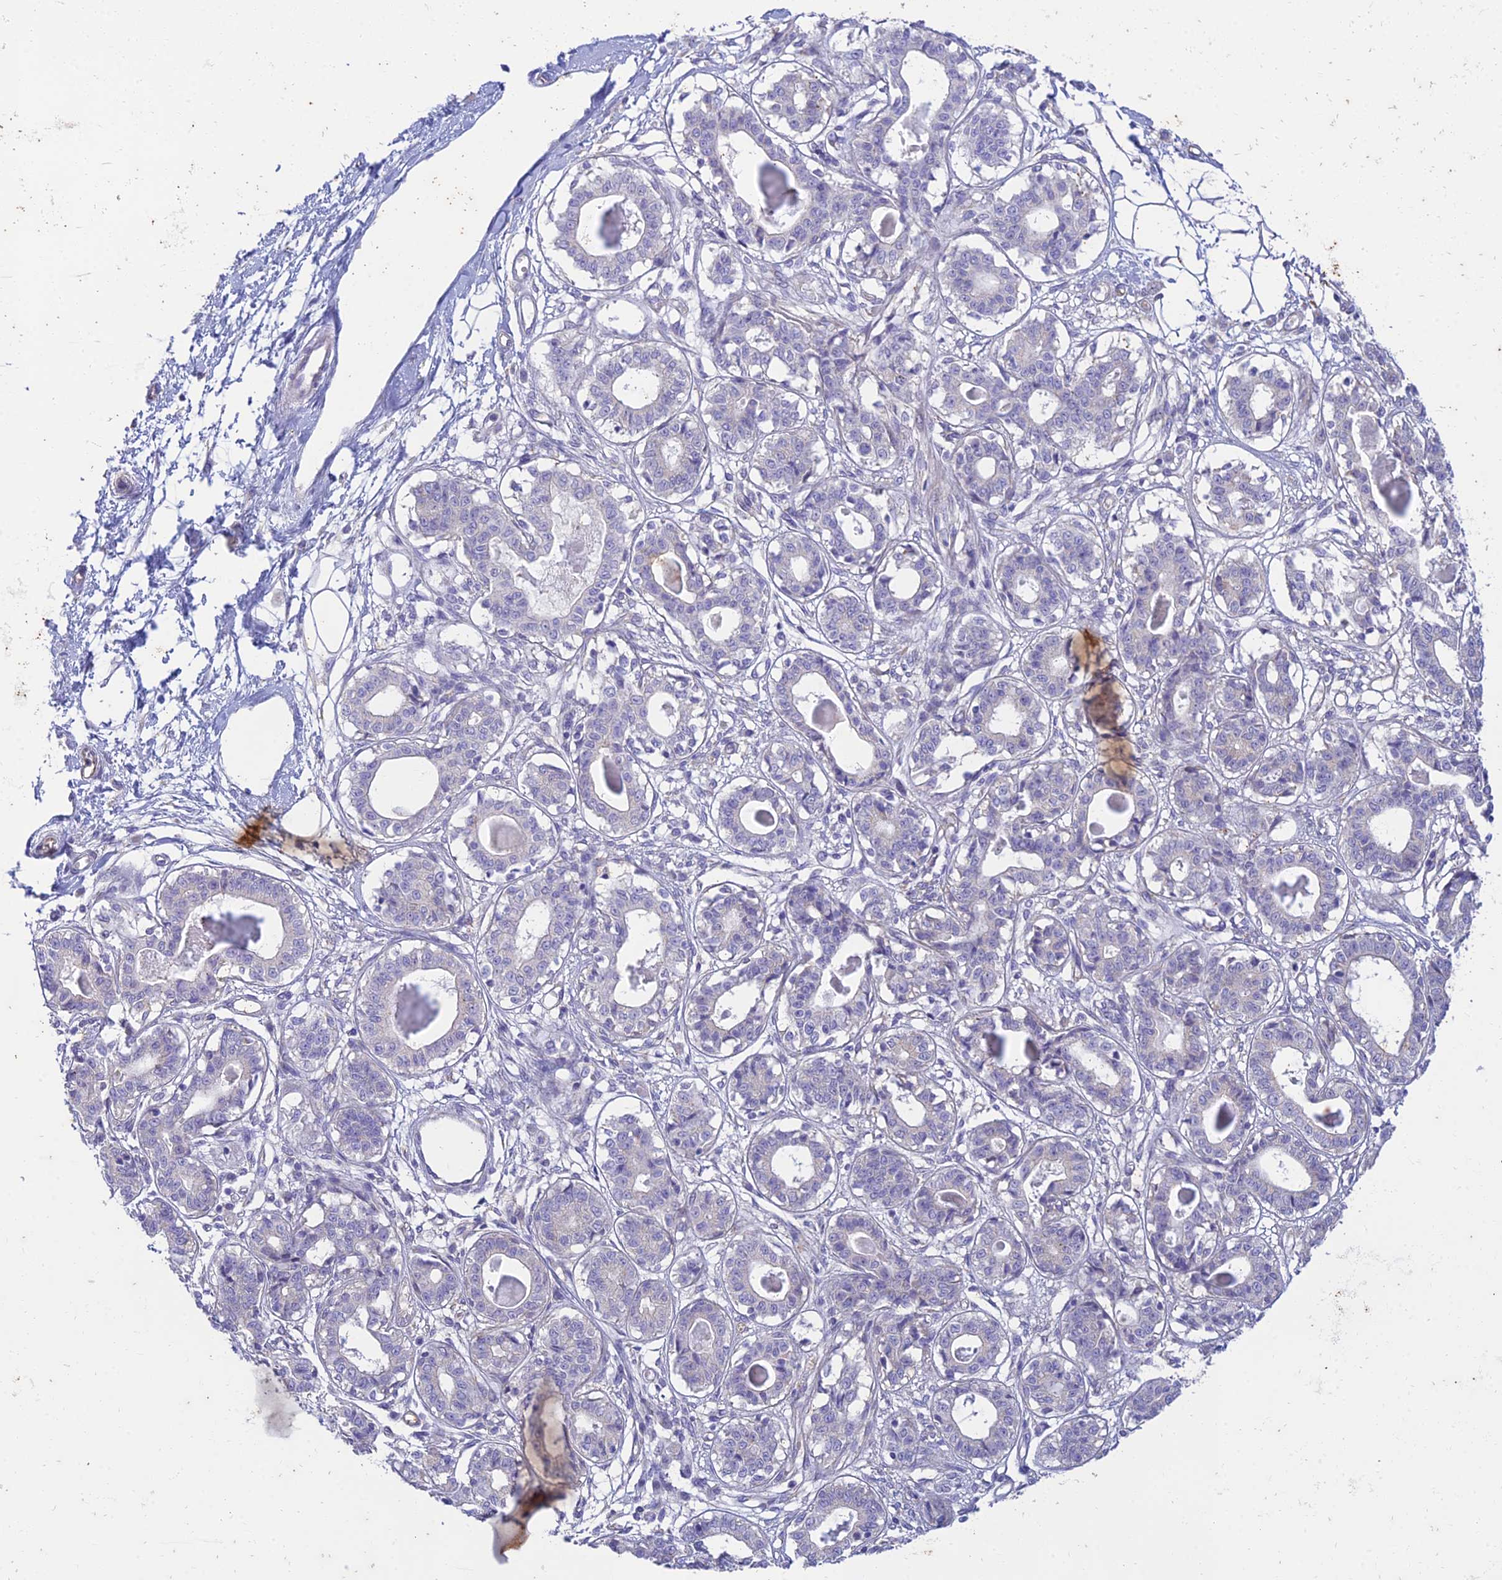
{"staining": {"intensity": "negative", "quantity": "none", "location": "none"}, "tissue": "breast", "cell_type": "Adipocytes", "image_type": "normal", "snomed": [{"axis": "morphology", "description": "Normal tissue, NOS"}, {"axis": "topography", "description": "Breast"}], "caption": "High magnification brightfield microscopy of benign breast stained with DAB (brown) and counterstained with hematoxylin (blue): adipocytes show no significant staining. (Brightfield microscopy of DAB IHC at high magnification).", "gene": "PTCD2", "patient": {"sex": "female", "age": 45}}